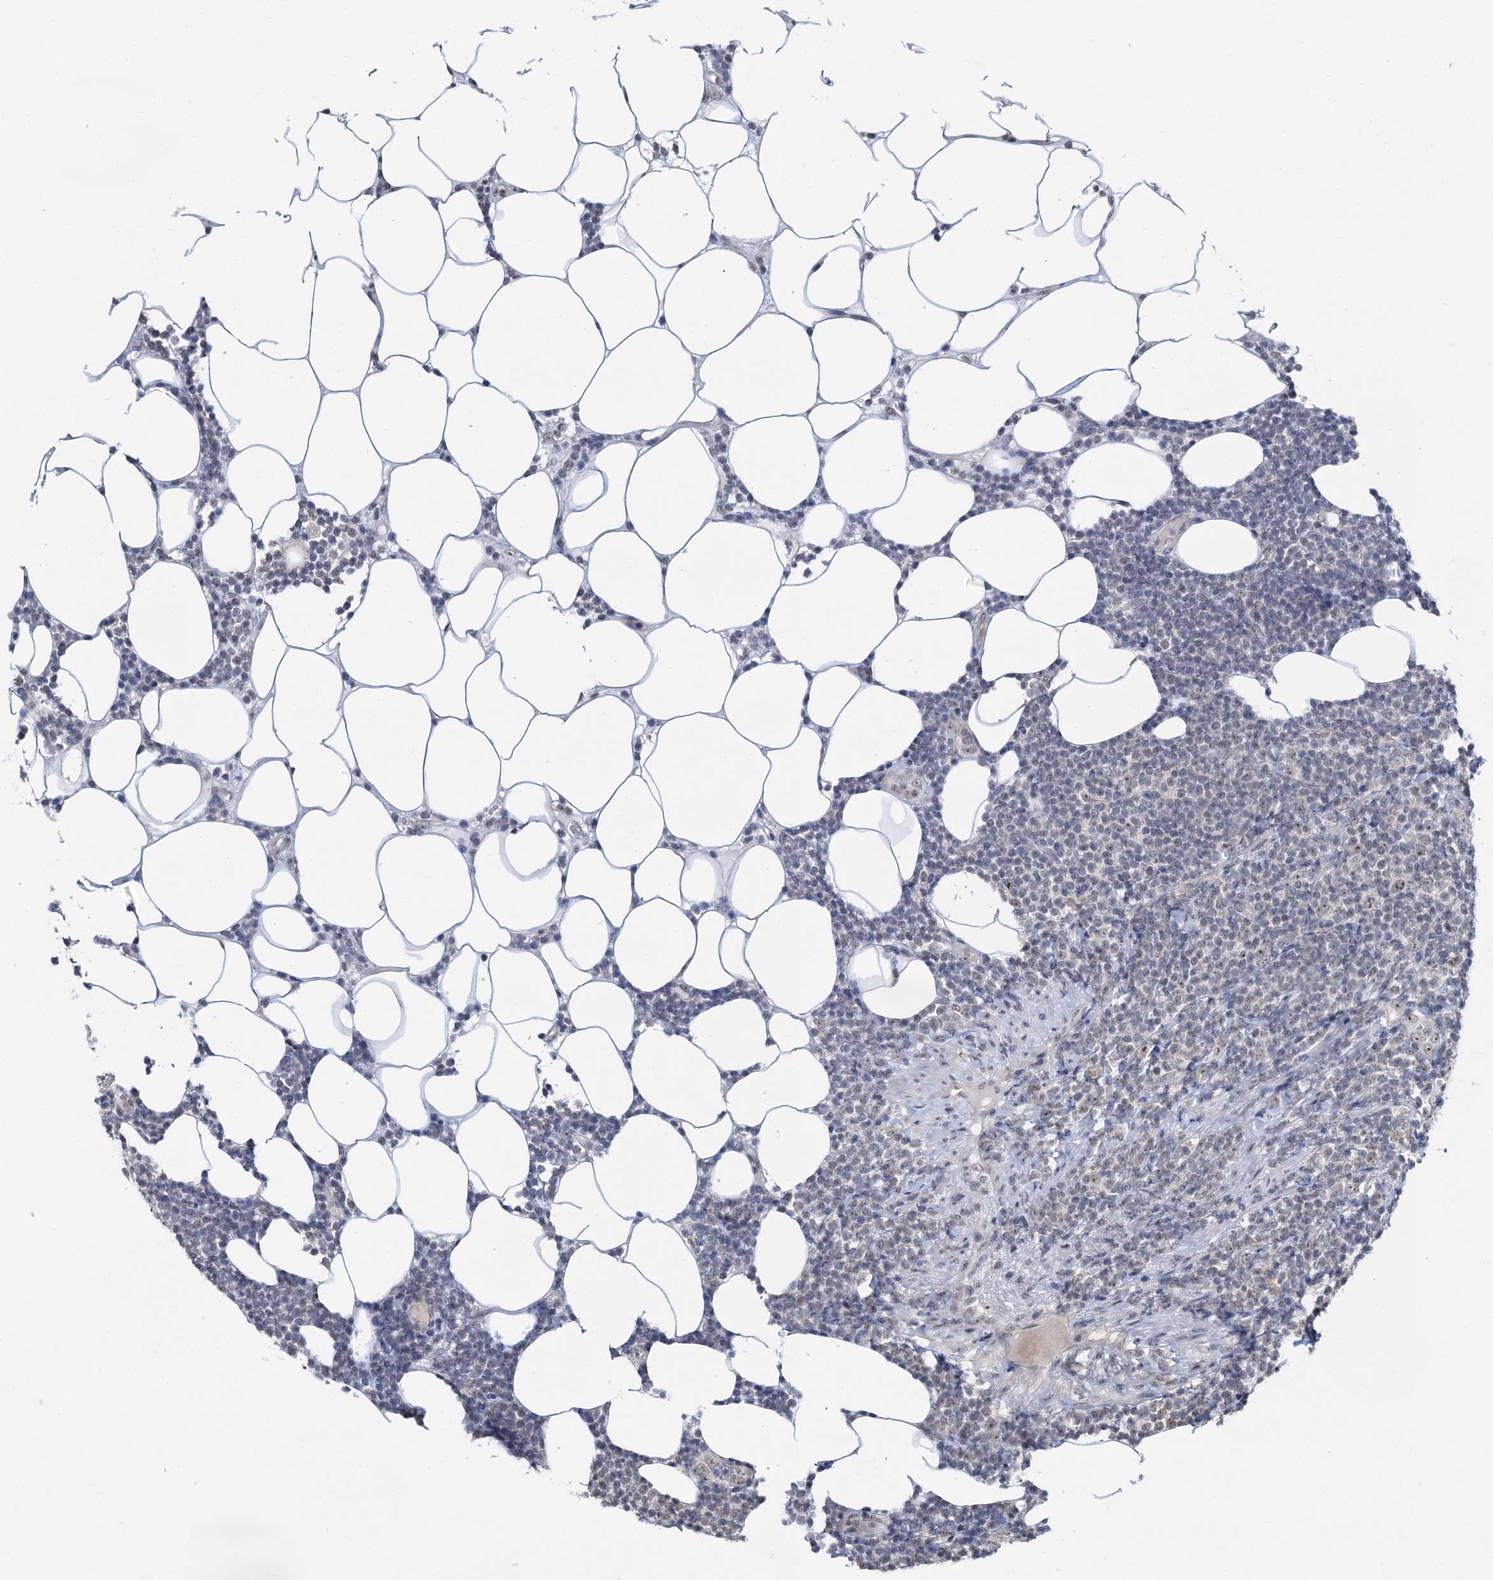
{"staining": {"intensity": "weak", "quantity": "<25%", "location": "nuclear"}, "tissue": "lymphoma", "cell_type": "Tumor cells", "image_type": "cancer", "snomed": [{"axis": "morphology", "description": "Malignant lymphoma, non-Hodgkin's type, Low grade"}, {"axis": "topography", "description": "Lymph node"}], "caption": "A high-resolution micrograph shows immunohistochemistry (IHC) staining of malignant lymphoma, non-Hodgkin's type (low-grade), which shows no significant positivity in tumor cells. (DAB IHC visualized using brightfield microscopy, high magnification).", "gene": "NAT10", "patient": {"sex": "male", "age": 66}}